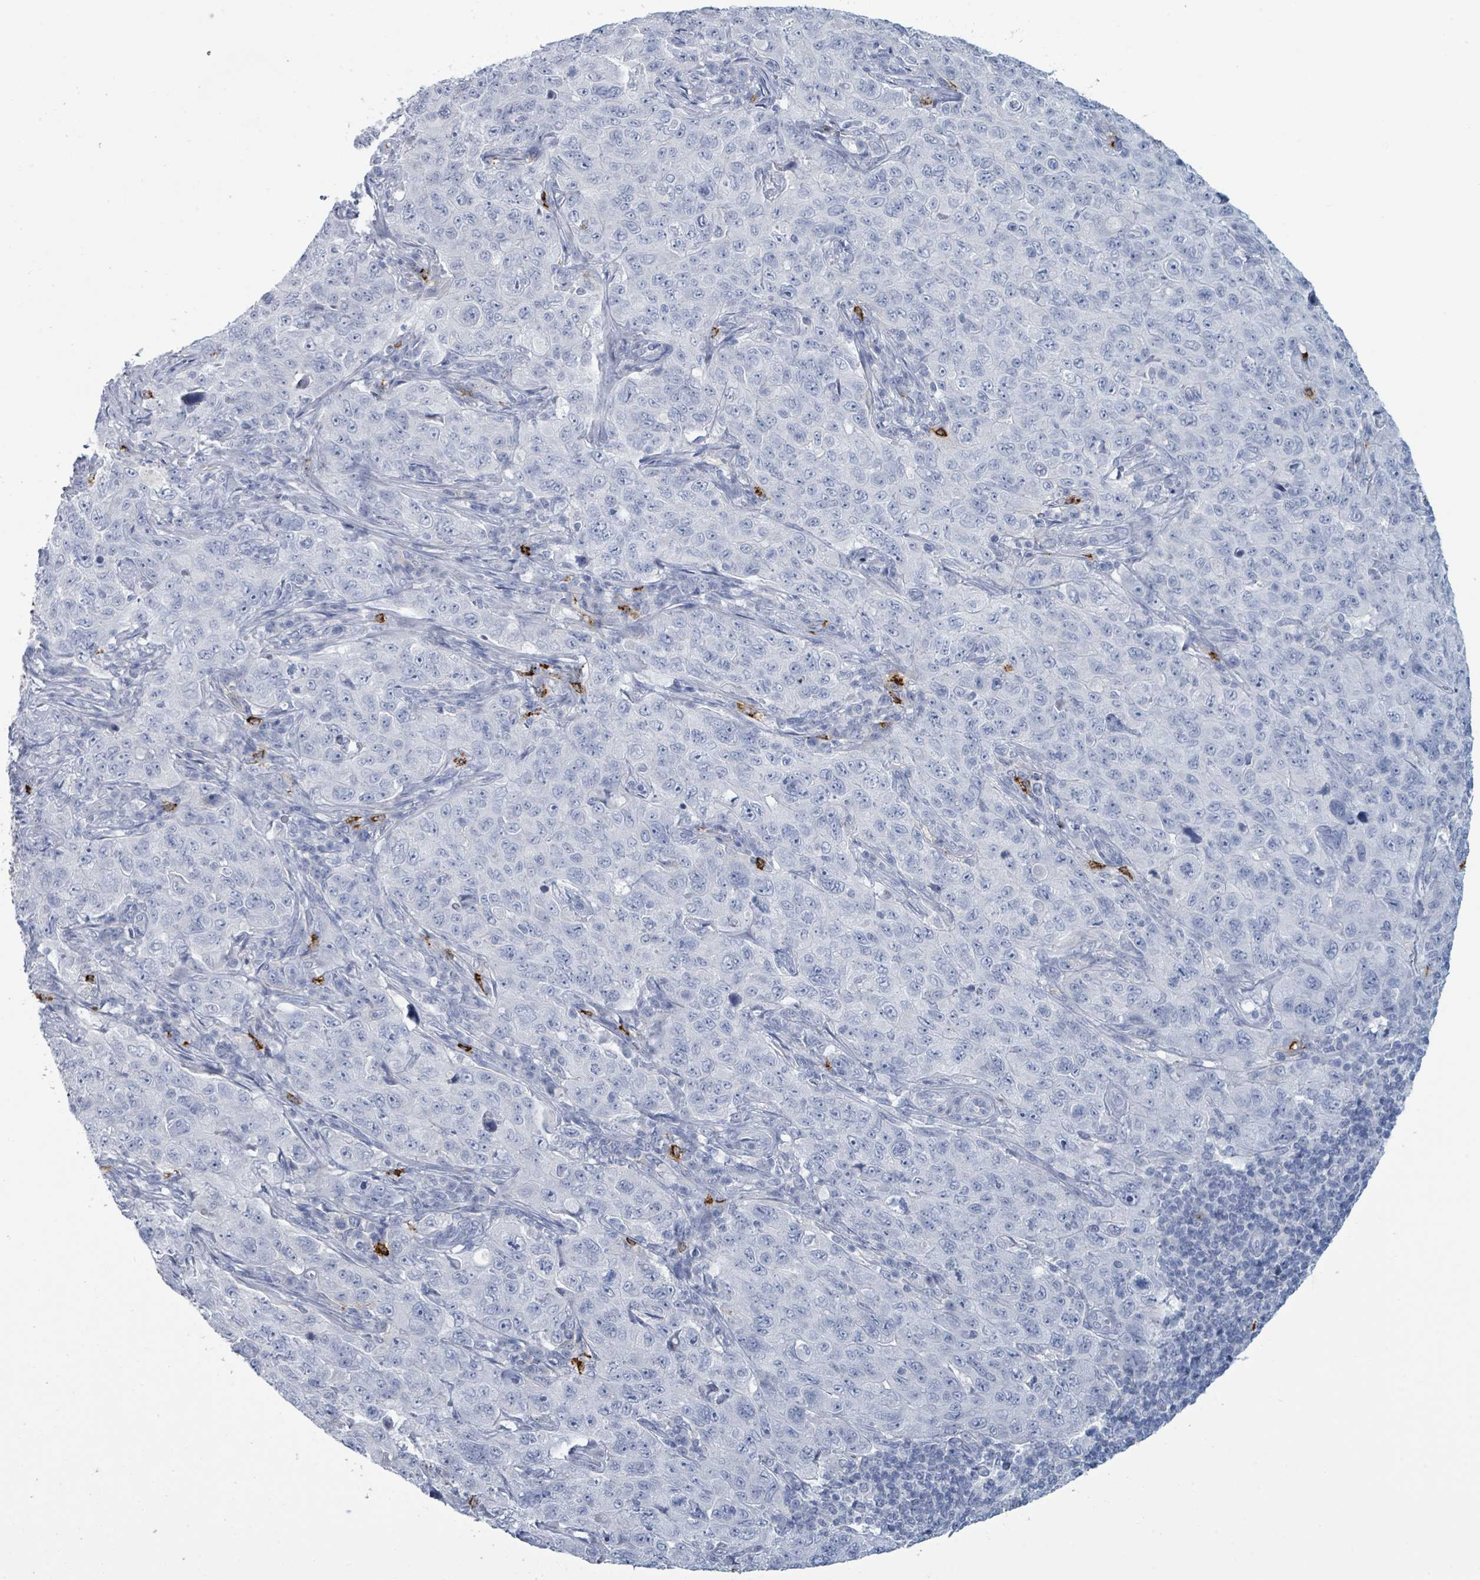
{"staining": {"intensity": "negative", "quantity": "none", "location": "none"}, "tissue": "pancreatic cancer", "cell_type": "Tumor cells", "image_type": "cancer", "snomed": [{"axis": "morphology", "description": "Adenocarcinoma, NOS"}, {"axis": "topography", "description": "Pancreas"}], "caption": "Pancreatic cancer was stained to show a protein in brown. There is no significant staining in tumor cells. Brightfield microscopy of IHC stained with DAB (3,3'-diaminobenzidine) (brown) and hematoxylin (blue), captured at high magnification.", "gene": "VPS13D", "patient": {"sex": "male", "age": 68}}